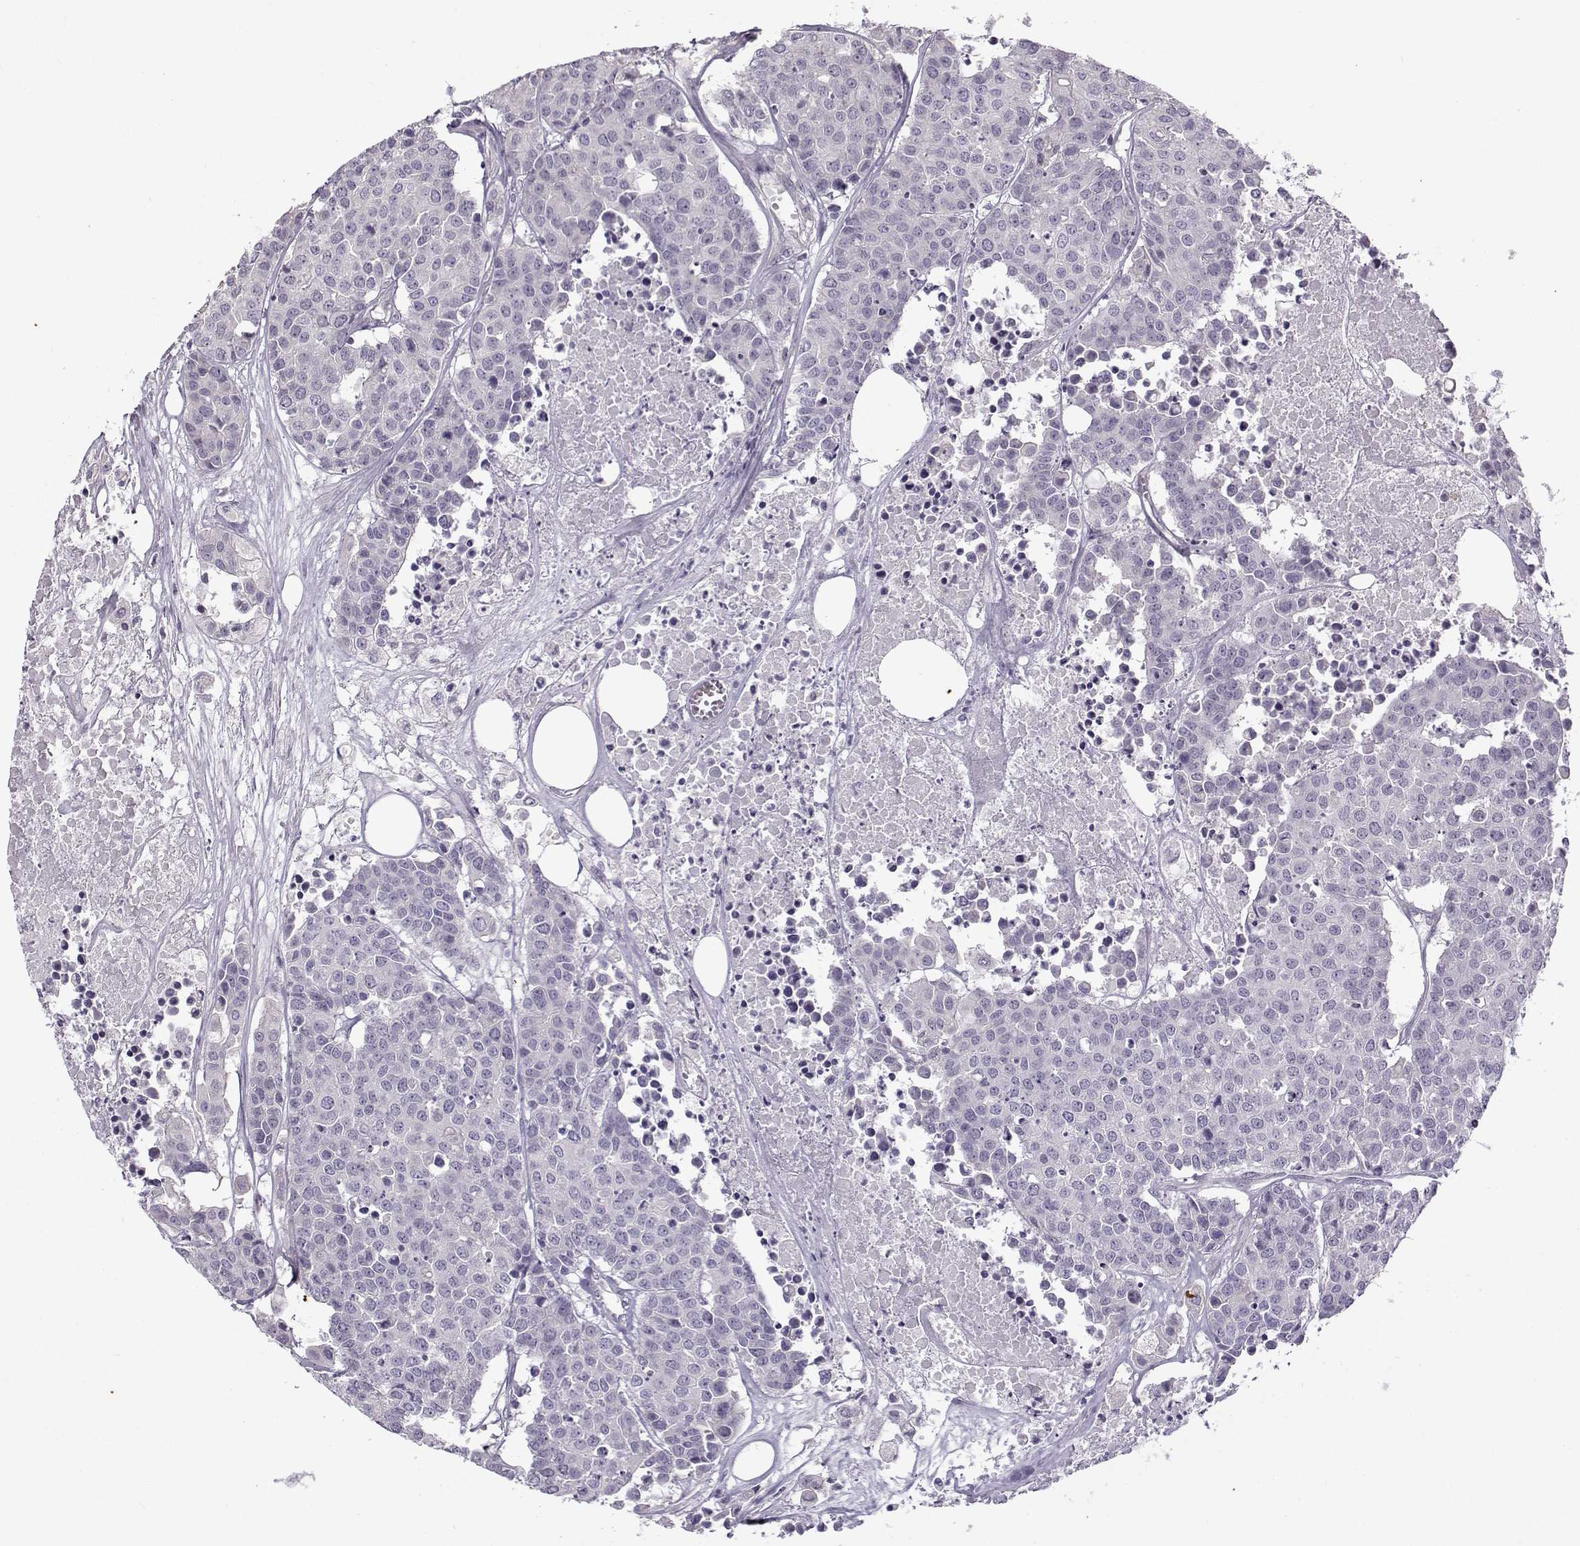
{"staining": {"intensity": "negative", "quantity": "none", "location": "none"}, "tissue": "carcinoid", "cell_type": "Tumor cells", "image_type": "cancer", "snomed": [{"axis": "morphology", "description": "Carcinoid, malignant, NOS"}, {"axis": "topography", "description": "Colon"}], "caption": "Micrograph shows no protein staining in tumor cells of malignant carcinoid tissue.", "gene": "TEX55", "patient": {"sex": "male", "age": 81}}